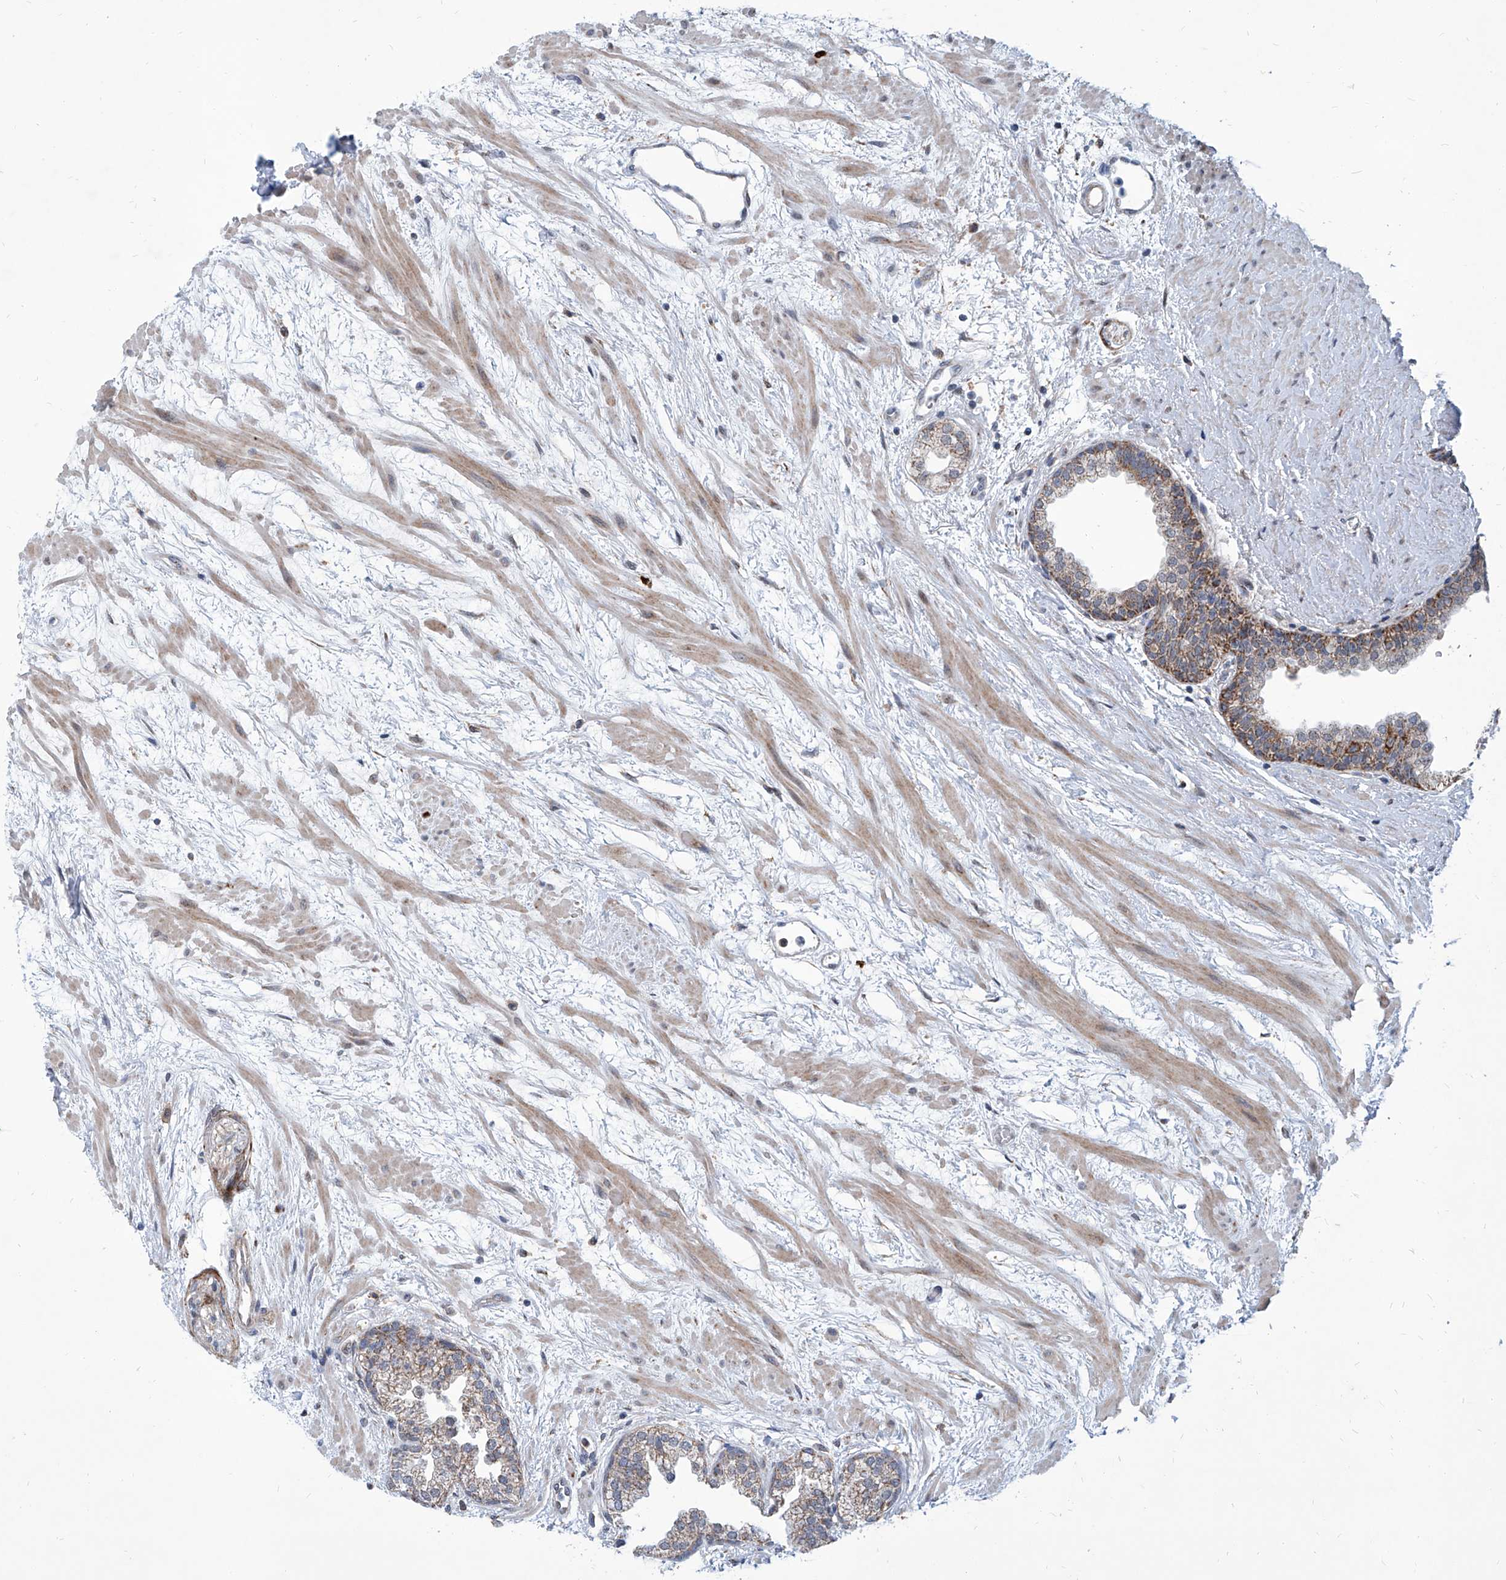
{"staining": {"intensity": "moderate", "quantity": "25%-75%", "location": "cytoplasmic/membranous"}, "tissue": "prostate", "cell_type": "Glandular cells", "image_type": "normal", "snomed": [{"axis": "morphology", "description": "Normal tissue, NOS"}, {"axis": "topography", "description": "Prostate"}], "caption": "Prostate stained for a protein exhibits moderate cytoplasmic/membranous positivity in glandular cells. (DAB = brown stain, brightfield microscopy at high magnification).", "gene": "USP48", "patient": {"sex": "male", "age": 48}}